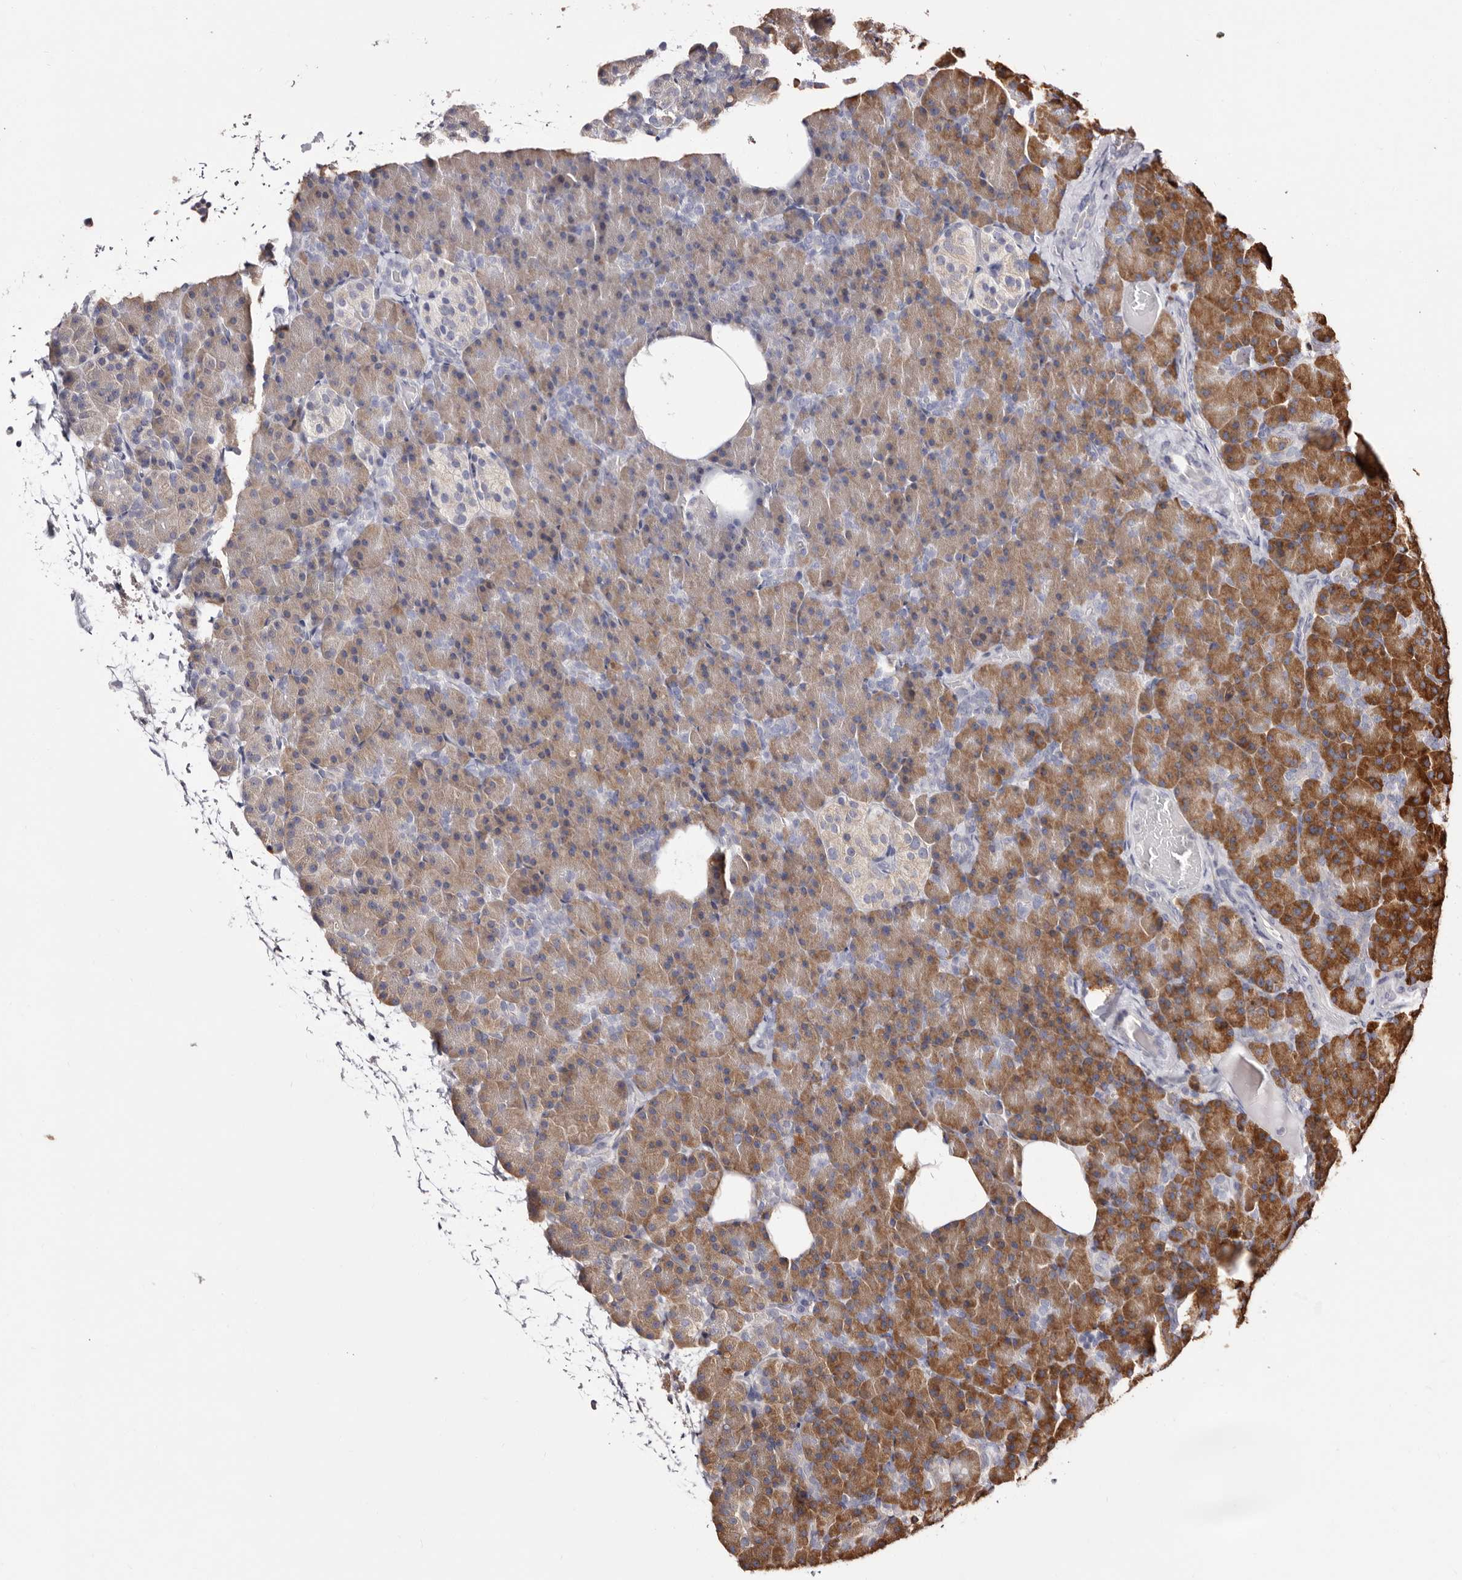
{"staining": {"intensity": "moderate", "quantity": ">75%", "location": "cytoplasmic/membranous"}, "tissue": "pancreas", "cell_type": "Exocrine glandular cells", "image_type": "normal", "snomed": [{"axis": "morphology", "description": "Normal tissue, NOS"}, {"axis": "topography", "description": "Pancreas"}], "caption": "Normal pancreas displays moderate cytoplasmic/membranous positivity in approximately >75% of exocrine glandular cells.", "gene": "ACBD6", "patient": {"sex": "female", "age": 43}}